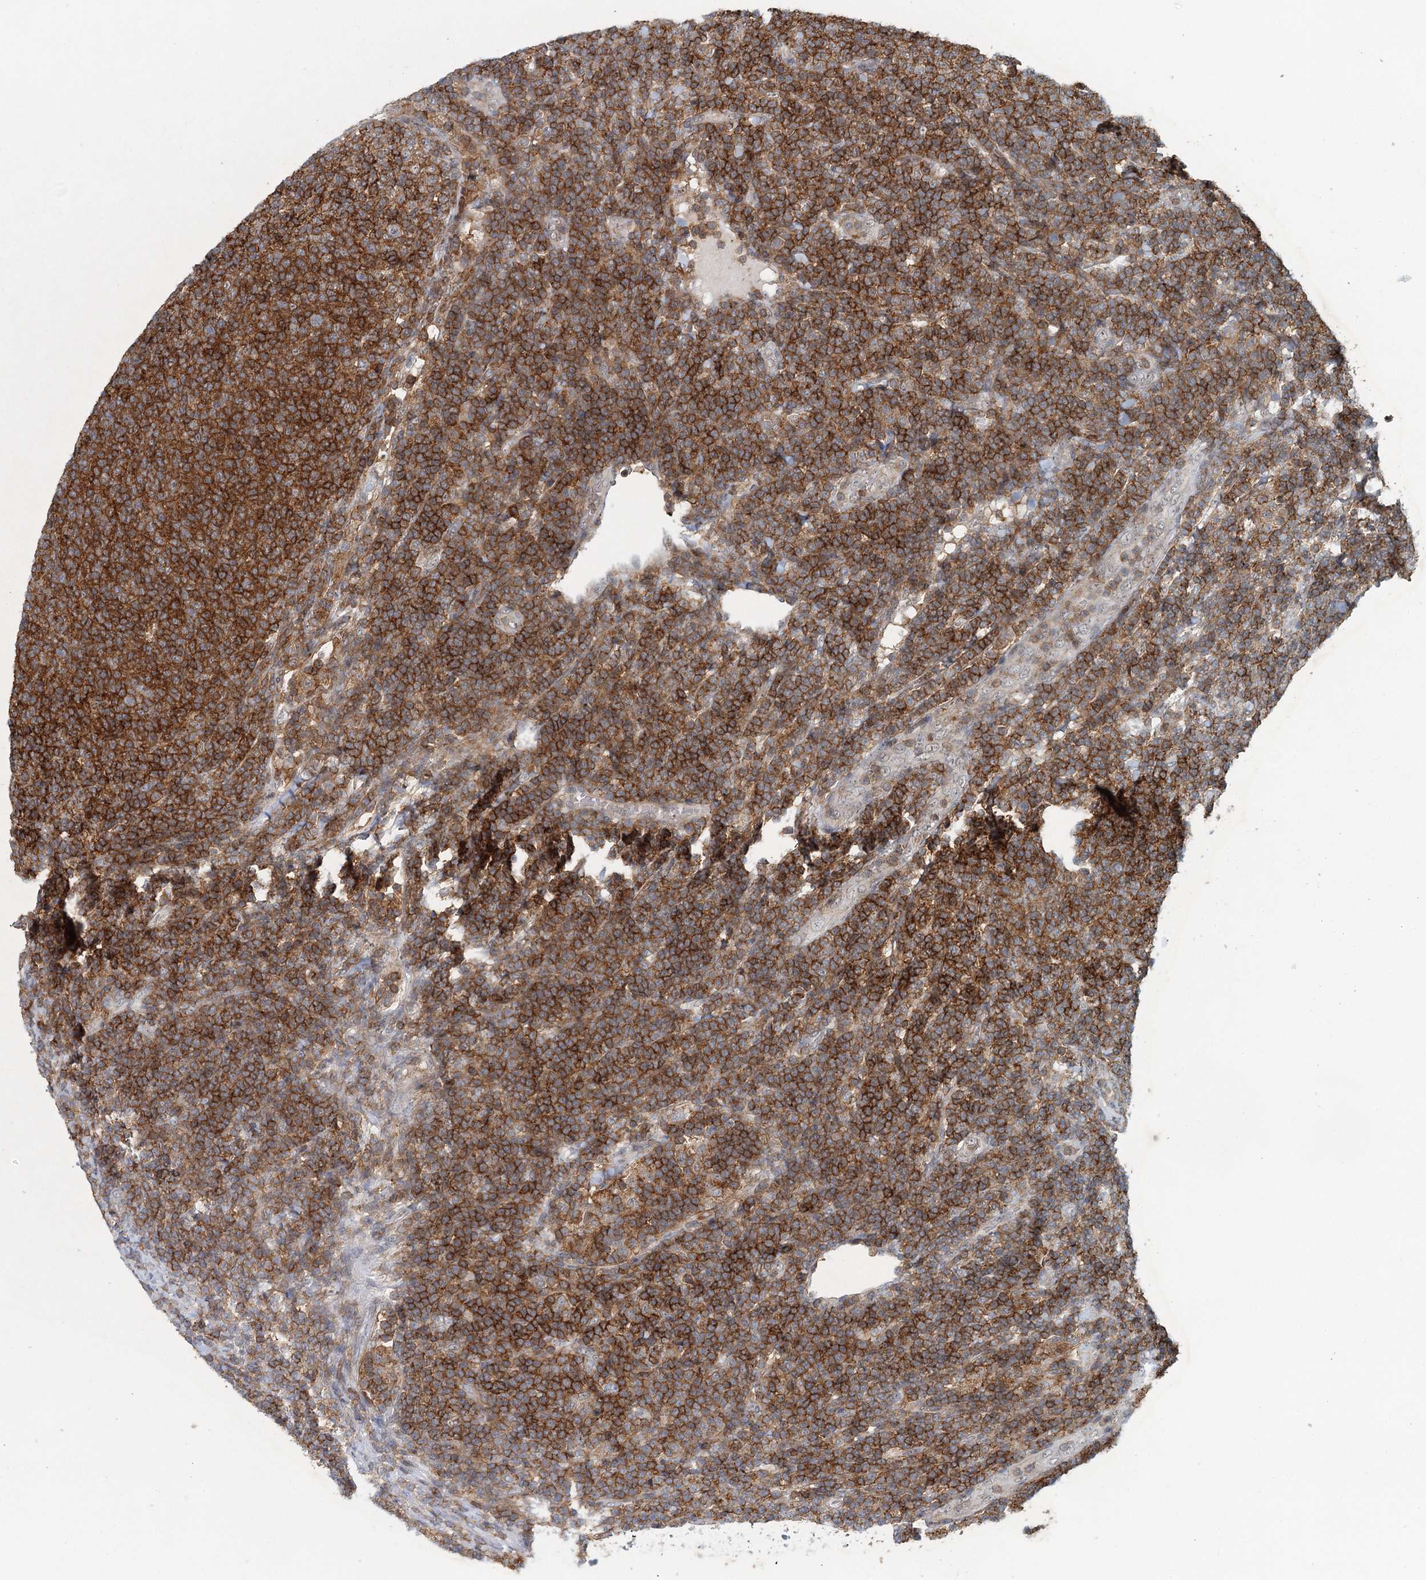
{"staining": {"intensity": "strong", "quantity": ">75%", "location": "cytoplasmic/membranous"}, "tissue": "lymphoma", "cell_type": "Tumor cells", "image_type": "cancer", "snomed": [{"axis": "morphology", "description": "Malignant lymphoma, non-Hodgkin's type, Low grade"}, {"axis": "topography", "description": "Lymph node"}], "caption": "Tumor cells demonstrate high levels of strong cytoplasmic/membranous positivity in about >75% of cells in malignant lymphoma, non-Hodgkin's type (low-grade).", "gene": "CDC42SE2", "patient": {"sex": "male", "age": 66}}